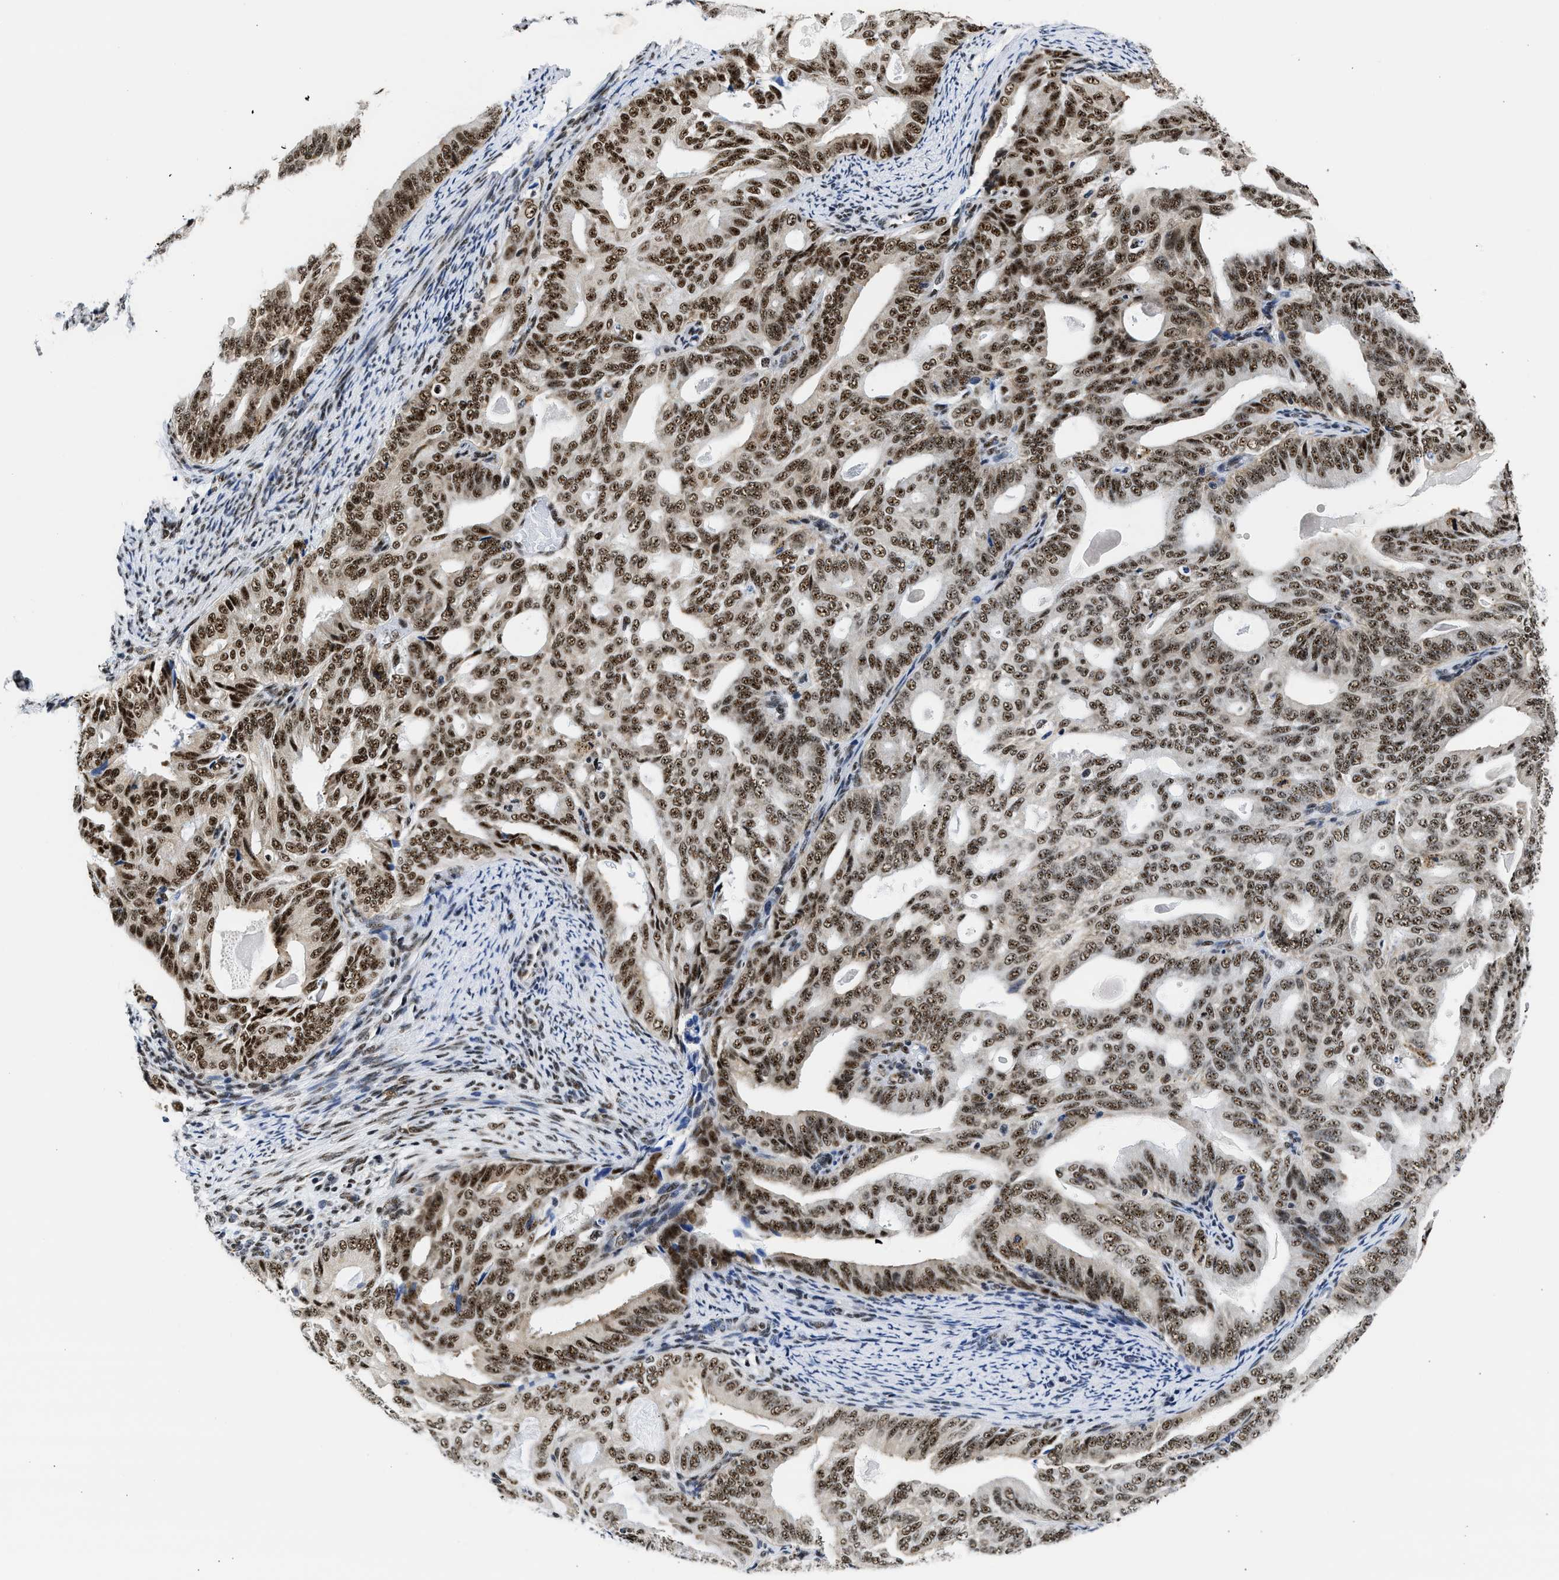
{"staining": {"intensity": "strong", "quantity": ">75%", "location": "nuclear"}, "tissue": "endometrial cancer", "cell_type": "Tumor cells", "image_type": "cancer", "snomed": [{"axis": "morphology", "description": "Adenocarcinoma, NOS"}, {"axis": "topography", "description": "Endometrium"}], "caption": "This image reveals immunohistochemistry (IHC) staining of human endometrial cancer (adenocarcinoma), with high strong nuclear positivity in about >75% of tumor cells.", "gene": "RBM8A", "patient": {"sex": "female", "age": 58}}